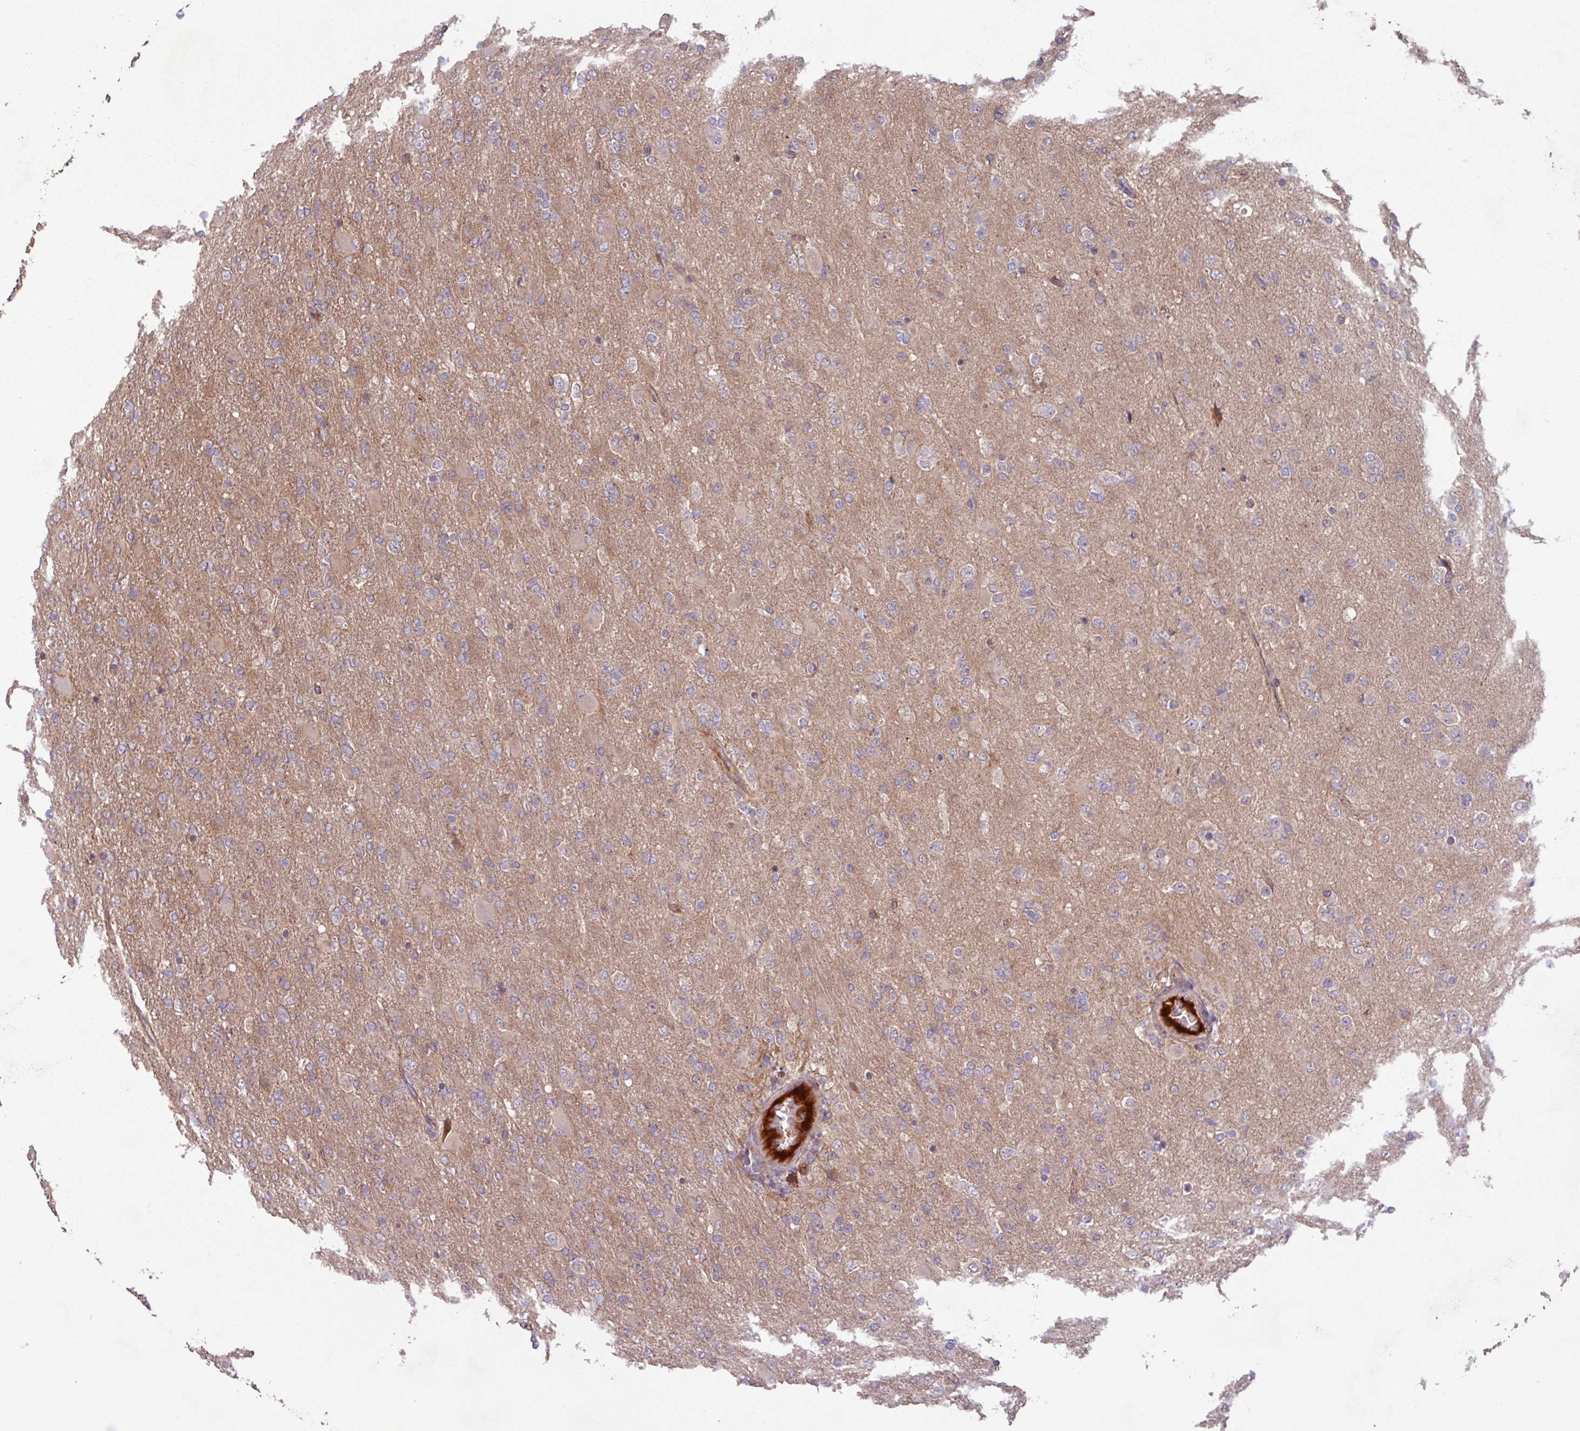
{"staining": {"intensity": "weak", "quantity": "<25%", "location": "cytoplasmic/membranous"}, "tissue": "glioma", "cell_type": "Tumor cells", "image_type": "cancer", "snomed": [{"axis": "morphology", "description": "Glioma, malignant, Low grade"}, {"axis": "topography", "description": "Brain"}], "caption": "Malignant glioma (low-grade) stained for a protein using immunohistochemistry (IHC) shows no positivity tumor cells.", "gene": "TMEM88", "patient": {"sex": "male", "age": 65}}